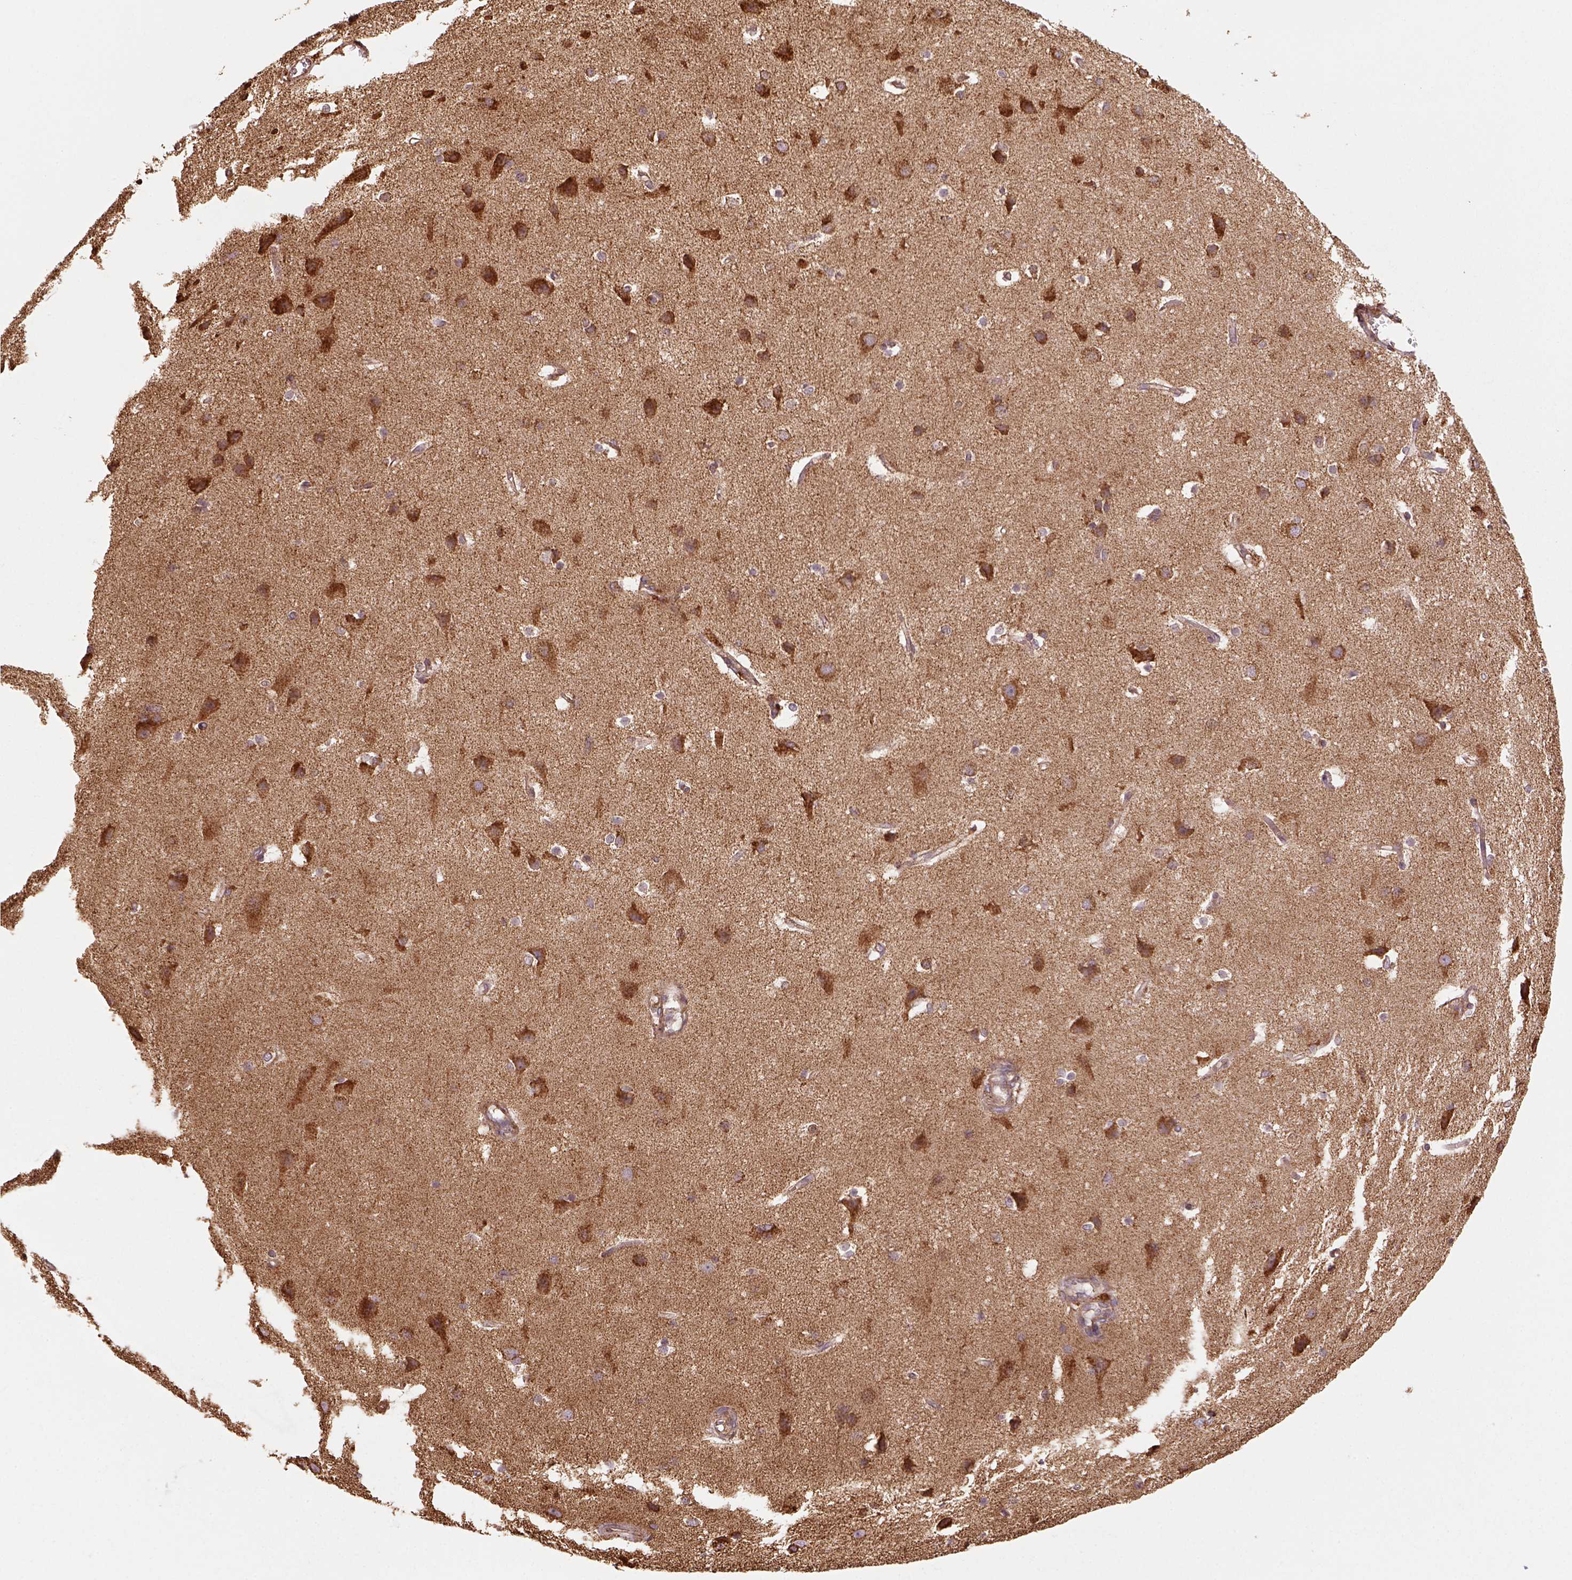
{"staining": {"intensity": "moderate", "quantity": ">75%", "location": "cytoplasmic/membranous"}, "tissue": "cerebral cortex", "cell_type": "Endothelial cells", "image_type": "normal", "snomed": [{"axis": "morphology", "description": "Normal tissue, NOS"}, {"axis": "topography", "description": "Cerebral cortex"}], "caption": "This micrograph exhibits IHC staining of normal human cerebral cortex, with medium moderate cytoplasmic/membranous staining in approximately >75% of endothelial cells.", "gene": "MAPK8IP3", "patient": {"sex": "male", "age": 37}}